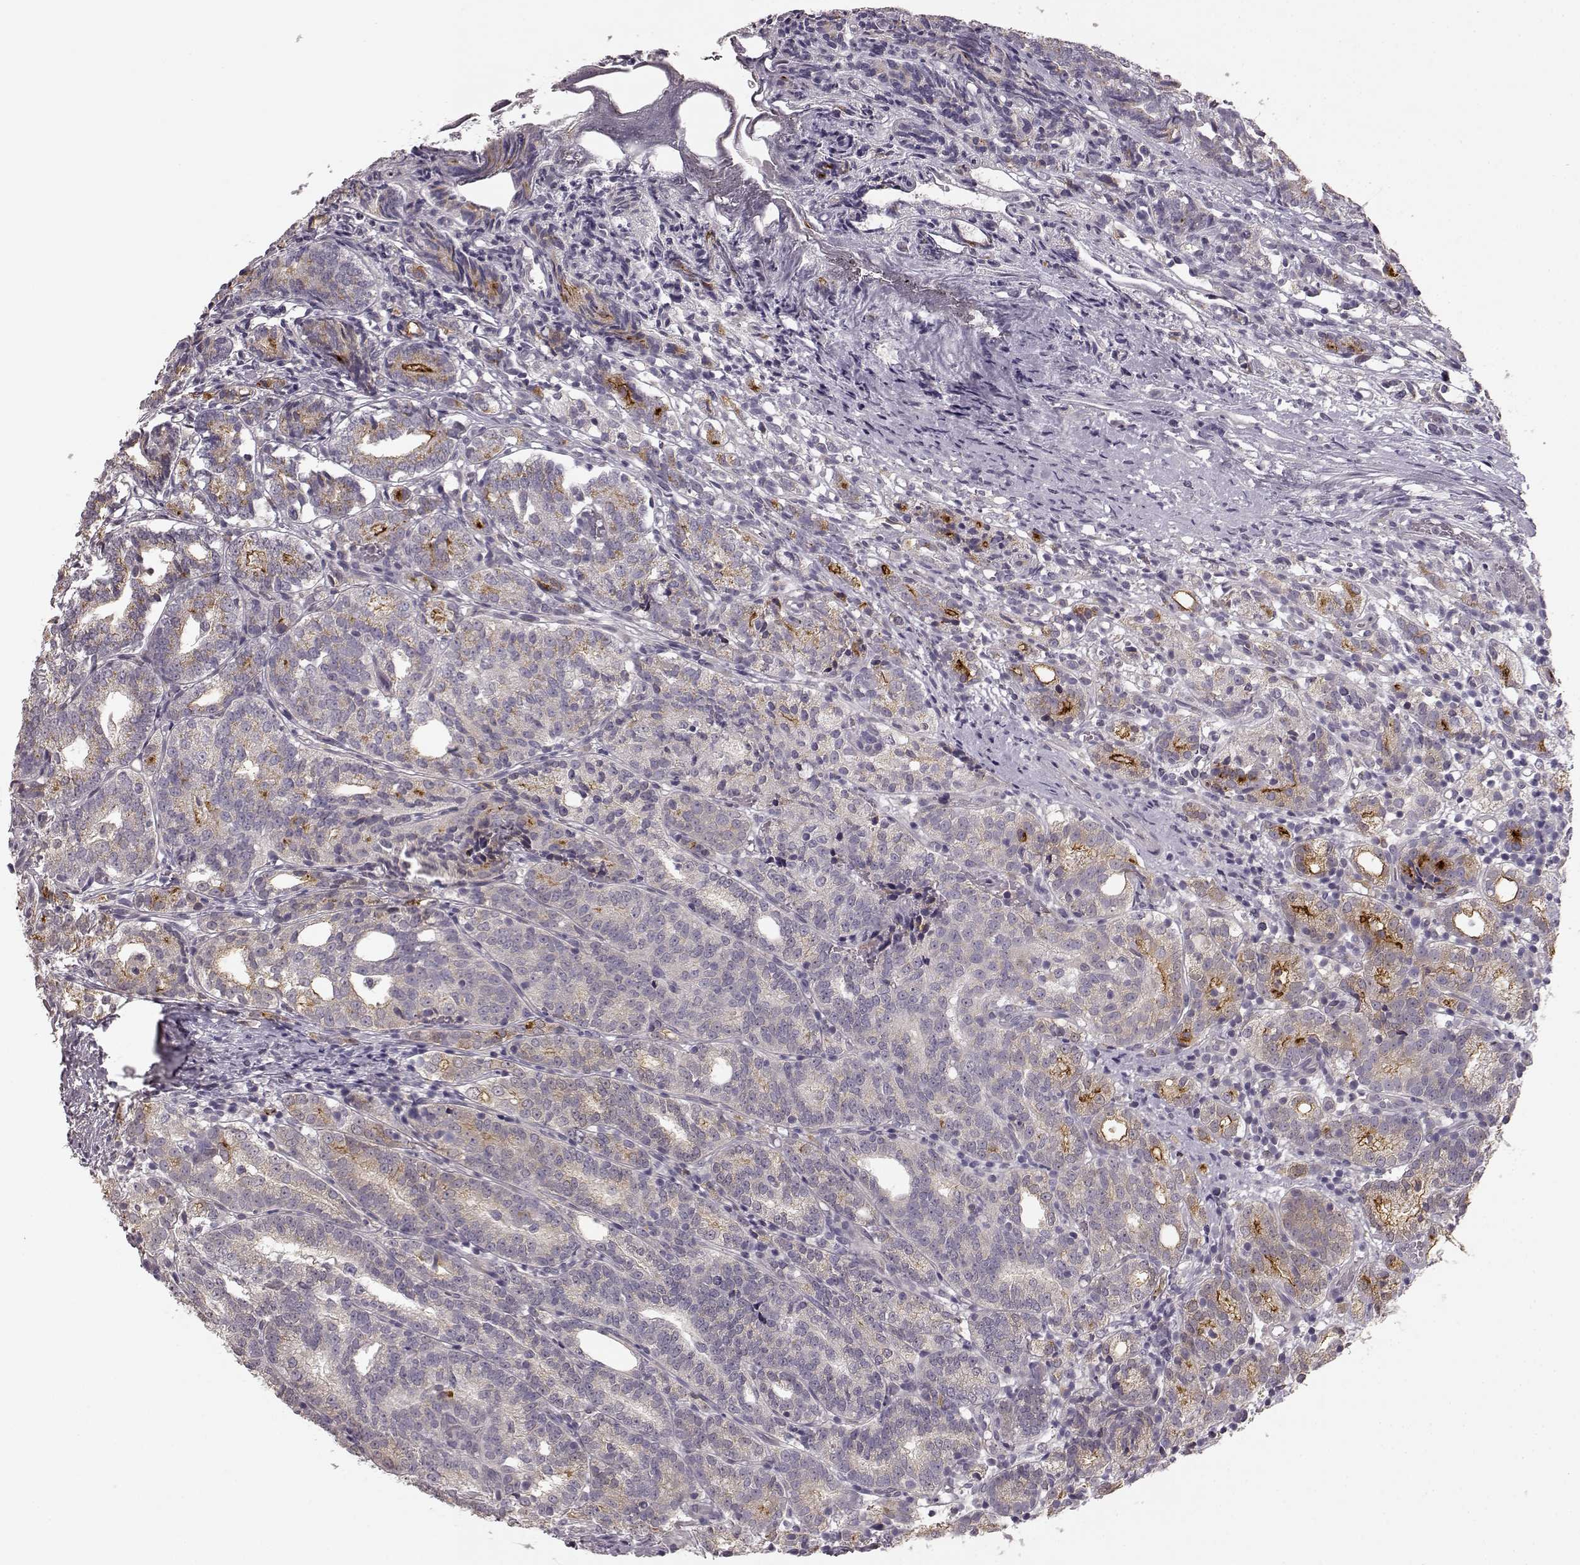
{"staining": {"intensity": "weak", "quantity": ">75%", "location": "cytoplasmic/membranous"}, "tissue": "prostate cancer", "cell_type": "Tumor cells", "image_type": "cancer", "snomed": [{"axis": "morphology", "description": "Adenocarcinoma, High grade"}, {"axis": "topography", "description": "Prostate"}], "caption": "Immunohistochemical staining of prostate high-grade adenocarcinoma exhibits low levels of weak cytoplasmic/membranous staining in approximately >75% of tumor cells.", "gene": "GHR", "patient": {"sex": "male", "age": 53}}